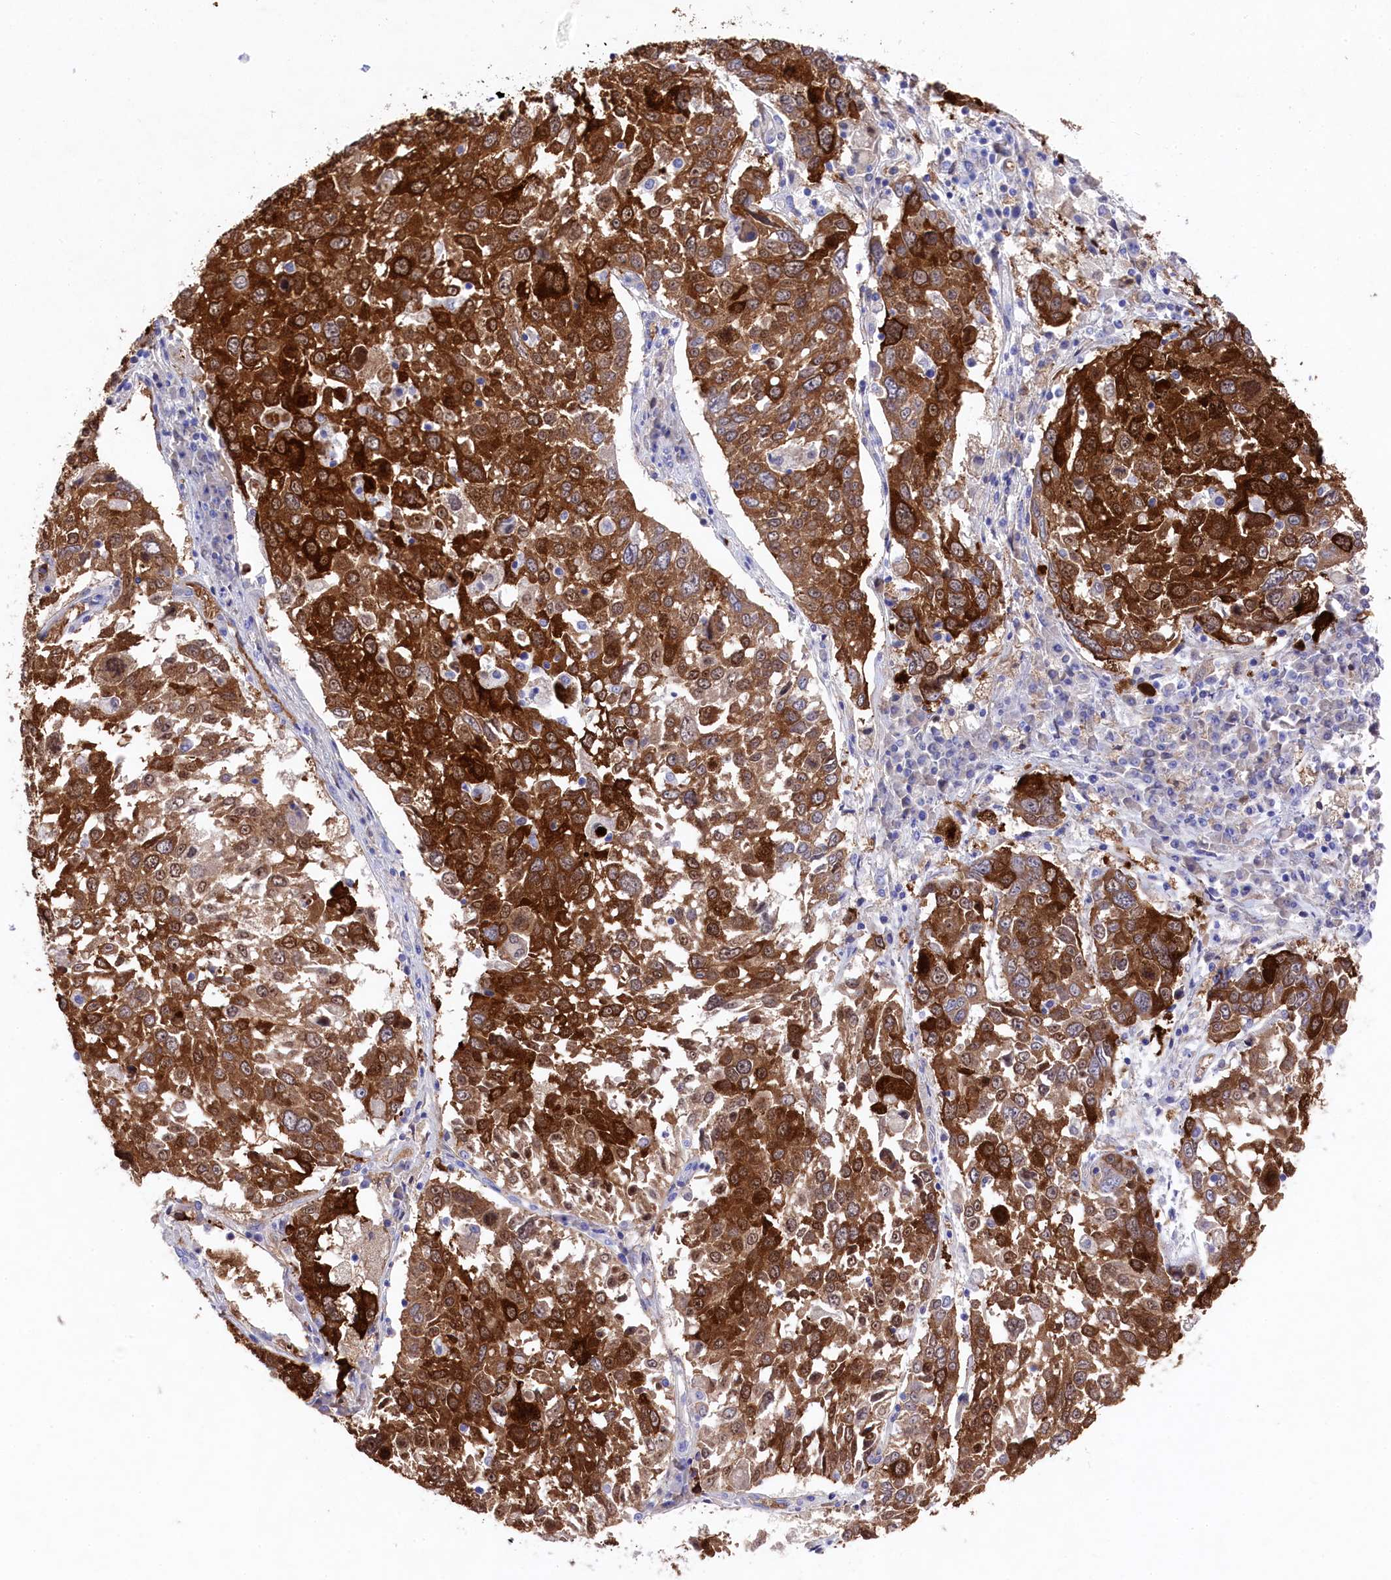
{"staining": {"intensity": "strong", "quantity": ">75%", "location": "cytoplasmic/membranous,nuclear"}, "tissue": "lung cancer", "cell_type": "Tumor cells", "image_type": "cancer", "snomed": [{"axis": "morphology", "description": "Squamous cell carcinoma, NOS"}, {"axis": "topography", "description": "Lung"}], "caption": "Immunohistochemical staining of human lung cancer (squamous cell carcinoma) shows strong cytoplasmic/membranous and nuclear protein expression in about >75% of tumor cells.", "gene": "LHFPL4", "patient": {"sex": "male", "age": 65}}